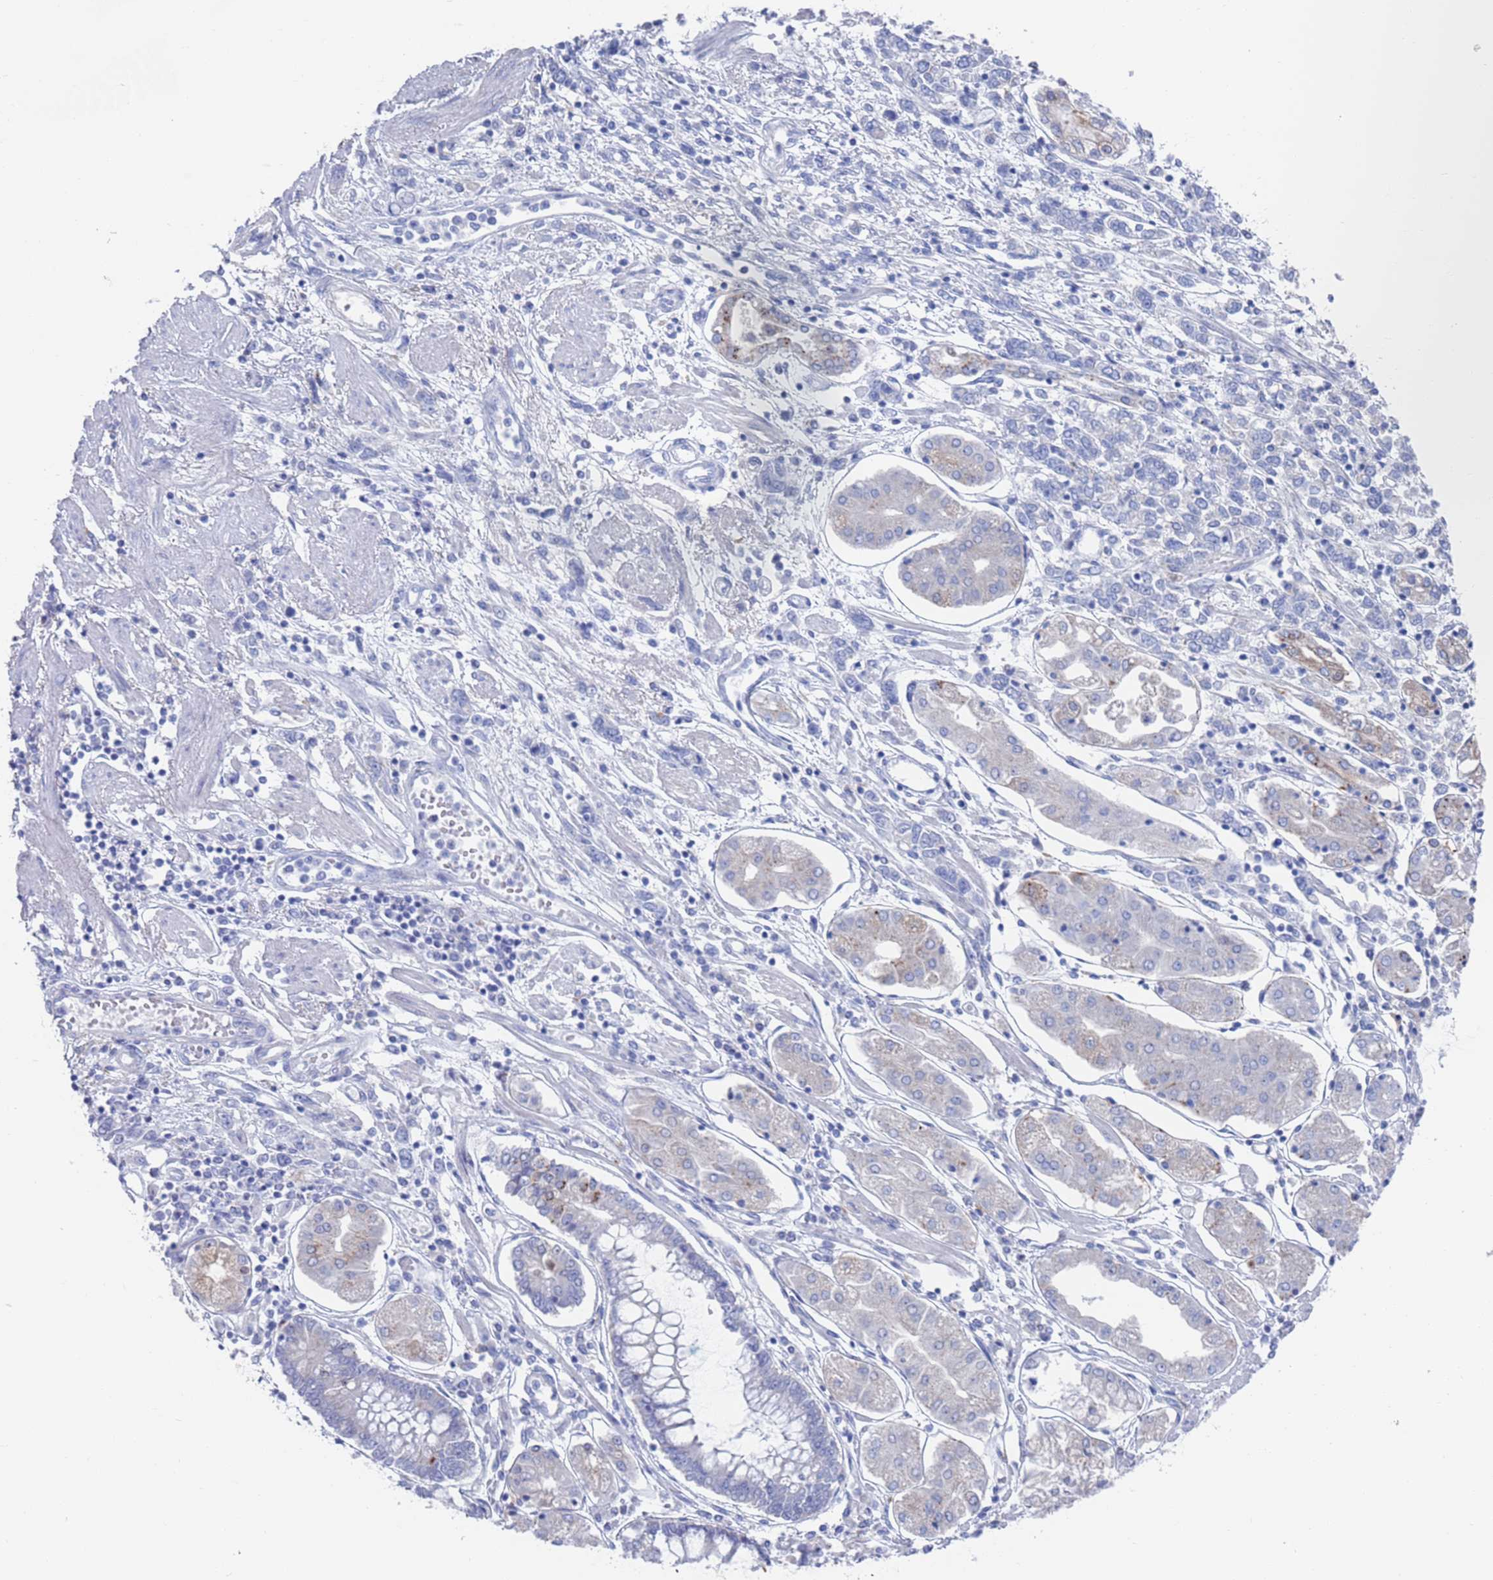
{"staining": {"intensity": "negative", "quantity": "none", "location": "none"}, "tissue": "stomach cancer", "cell_type": "Tumor cells", "image_type": "cancer", "snomed": [{"axis": "morphology", "description": "Adenocarcinoma, NOS"}, {"axis": "topography", "description": "Stomach"}], "caption": "IHC of stomach adenocarcinoma demonstrates no positivity in tumor cells.", "gene": "FUCA1", "patient": {"sex": "female", "age": 76}}